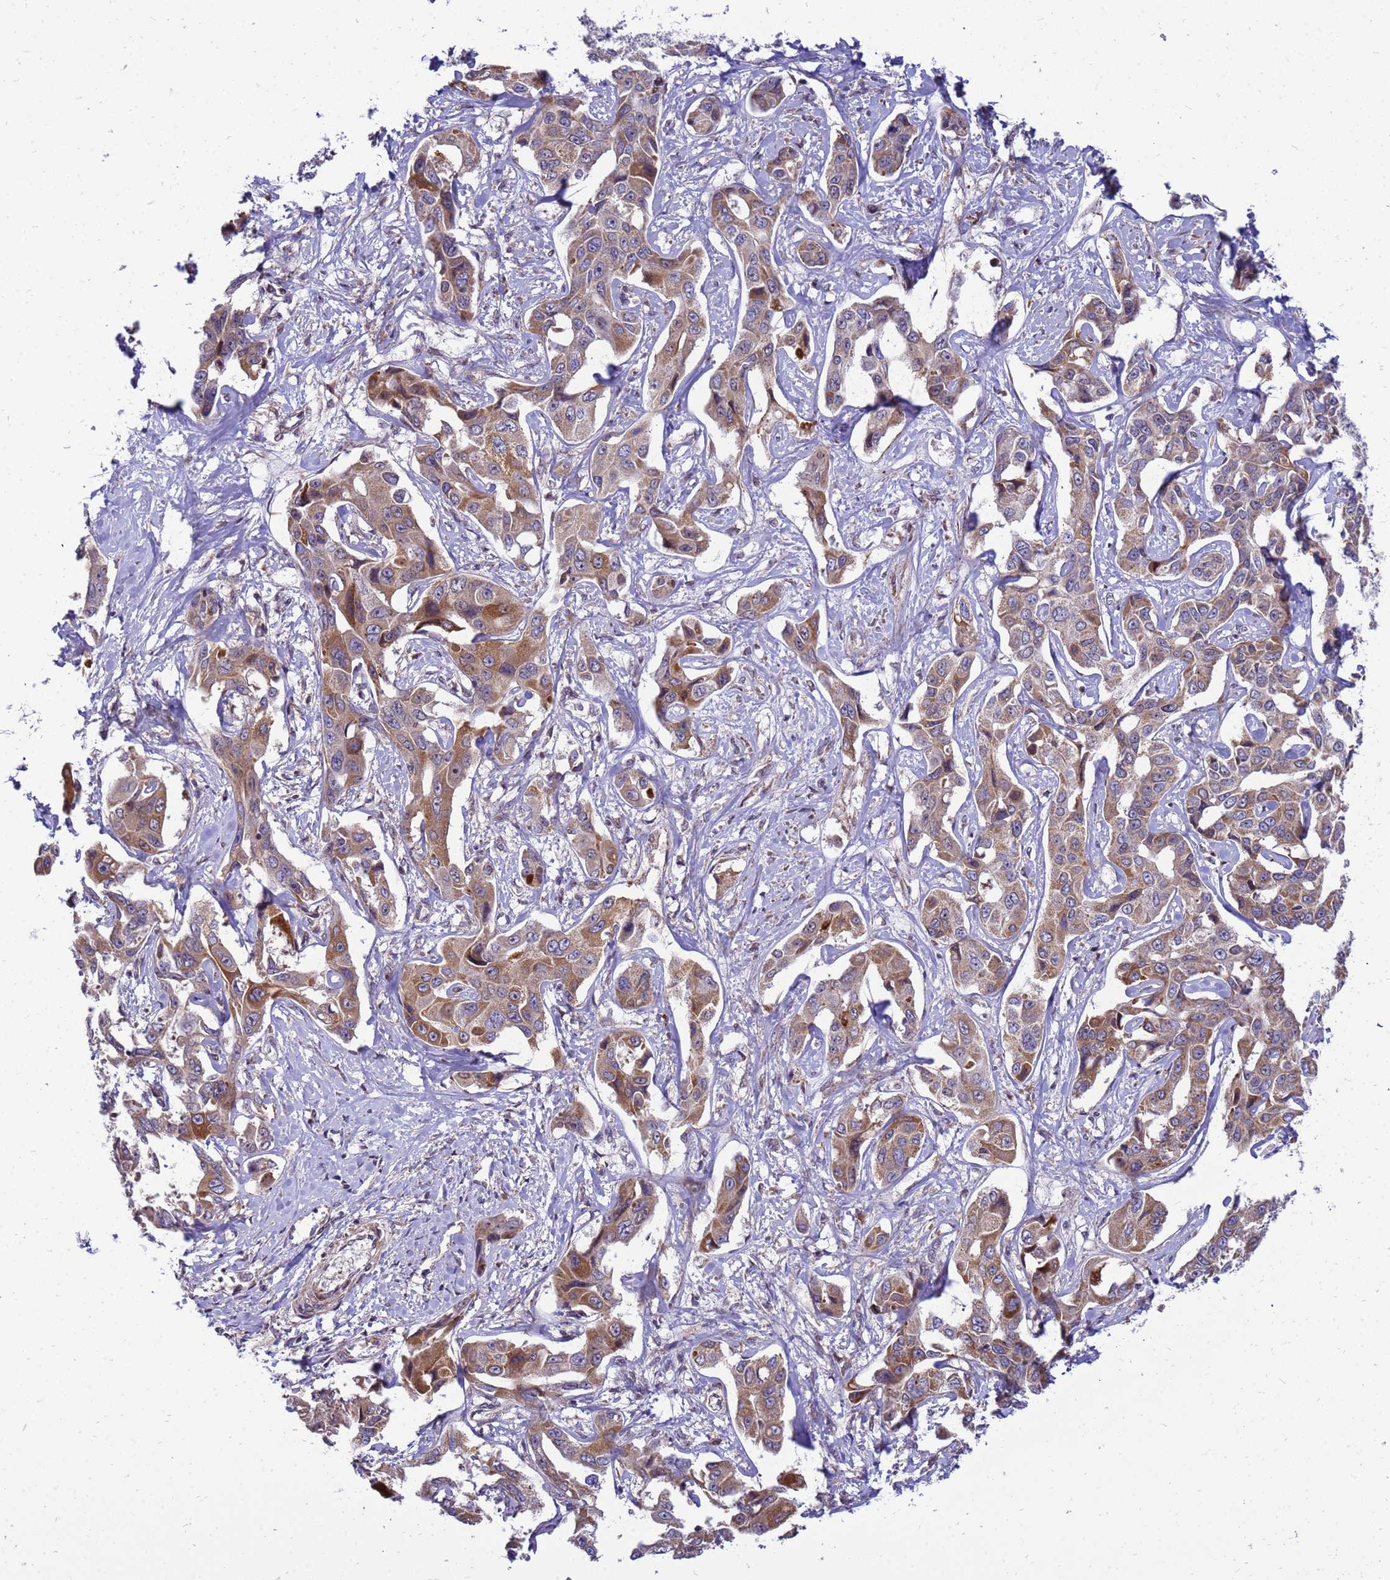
{"staining": {"intensity": "moderate", "quantity": ">75%", "location": "cytoplasmic/membranous"}, "tissue": "liver cancer", "cell_type": "Tumor cells", "image_type": "cancer", "snomed": [{"axis": "morphology", "description": "Cholangiocarcinoma"}, {"axis": "topography", "description": "Liver"}], "caption": "Tumor cells demonstrate medium levels of moderate cytoplasmic/membranous positivity in approximately >75% of cells in liver cancer.", "gene": "C12orf43", "patient": {"sex": "male", "age": 59}}